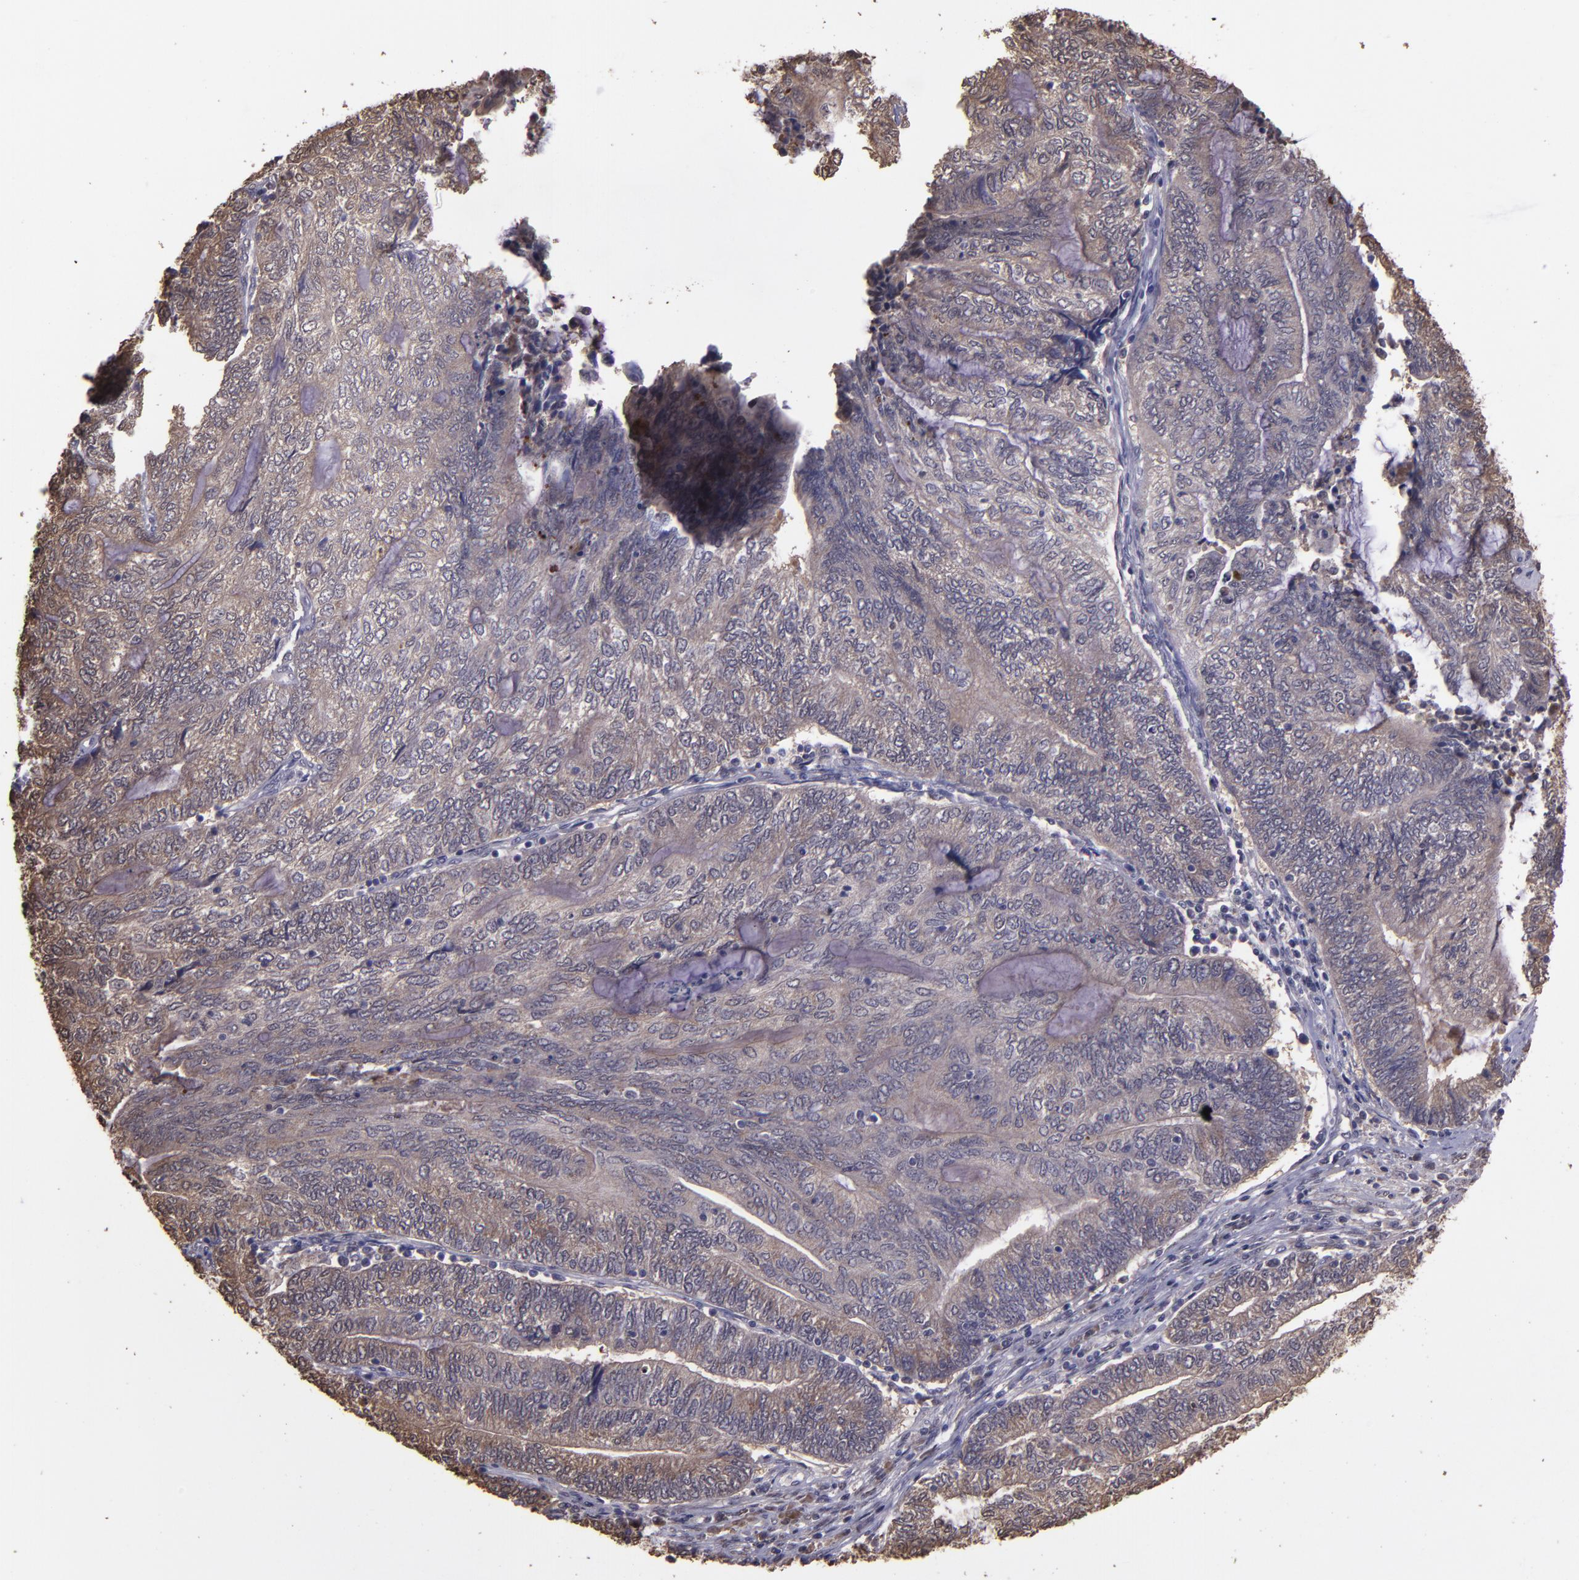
{"staining": {"intensity": "weak", "quantity": ">75%", "location": "cytoplasmic/membranous"}, "tissue": "endometrial cancer", "cell_type": "Tumor cells", "image_type": "cancer", "snomed": [{"axis": "morphology", "description": "Adenocarcinoma, NOS"}, {"axis": "topography", "description": "Uterus"}, {"axis": "topography", "description": "Endometrium"}], "caption": "The image demonstrates immunohistochemical staining of adenocarcinoma (endometrial). There is weak cytoplasmic/membranous staining is seen in about >75% of tumor cells.", "gene": "SERPINF2", "patient": {"sex": "female", "age": 70}}